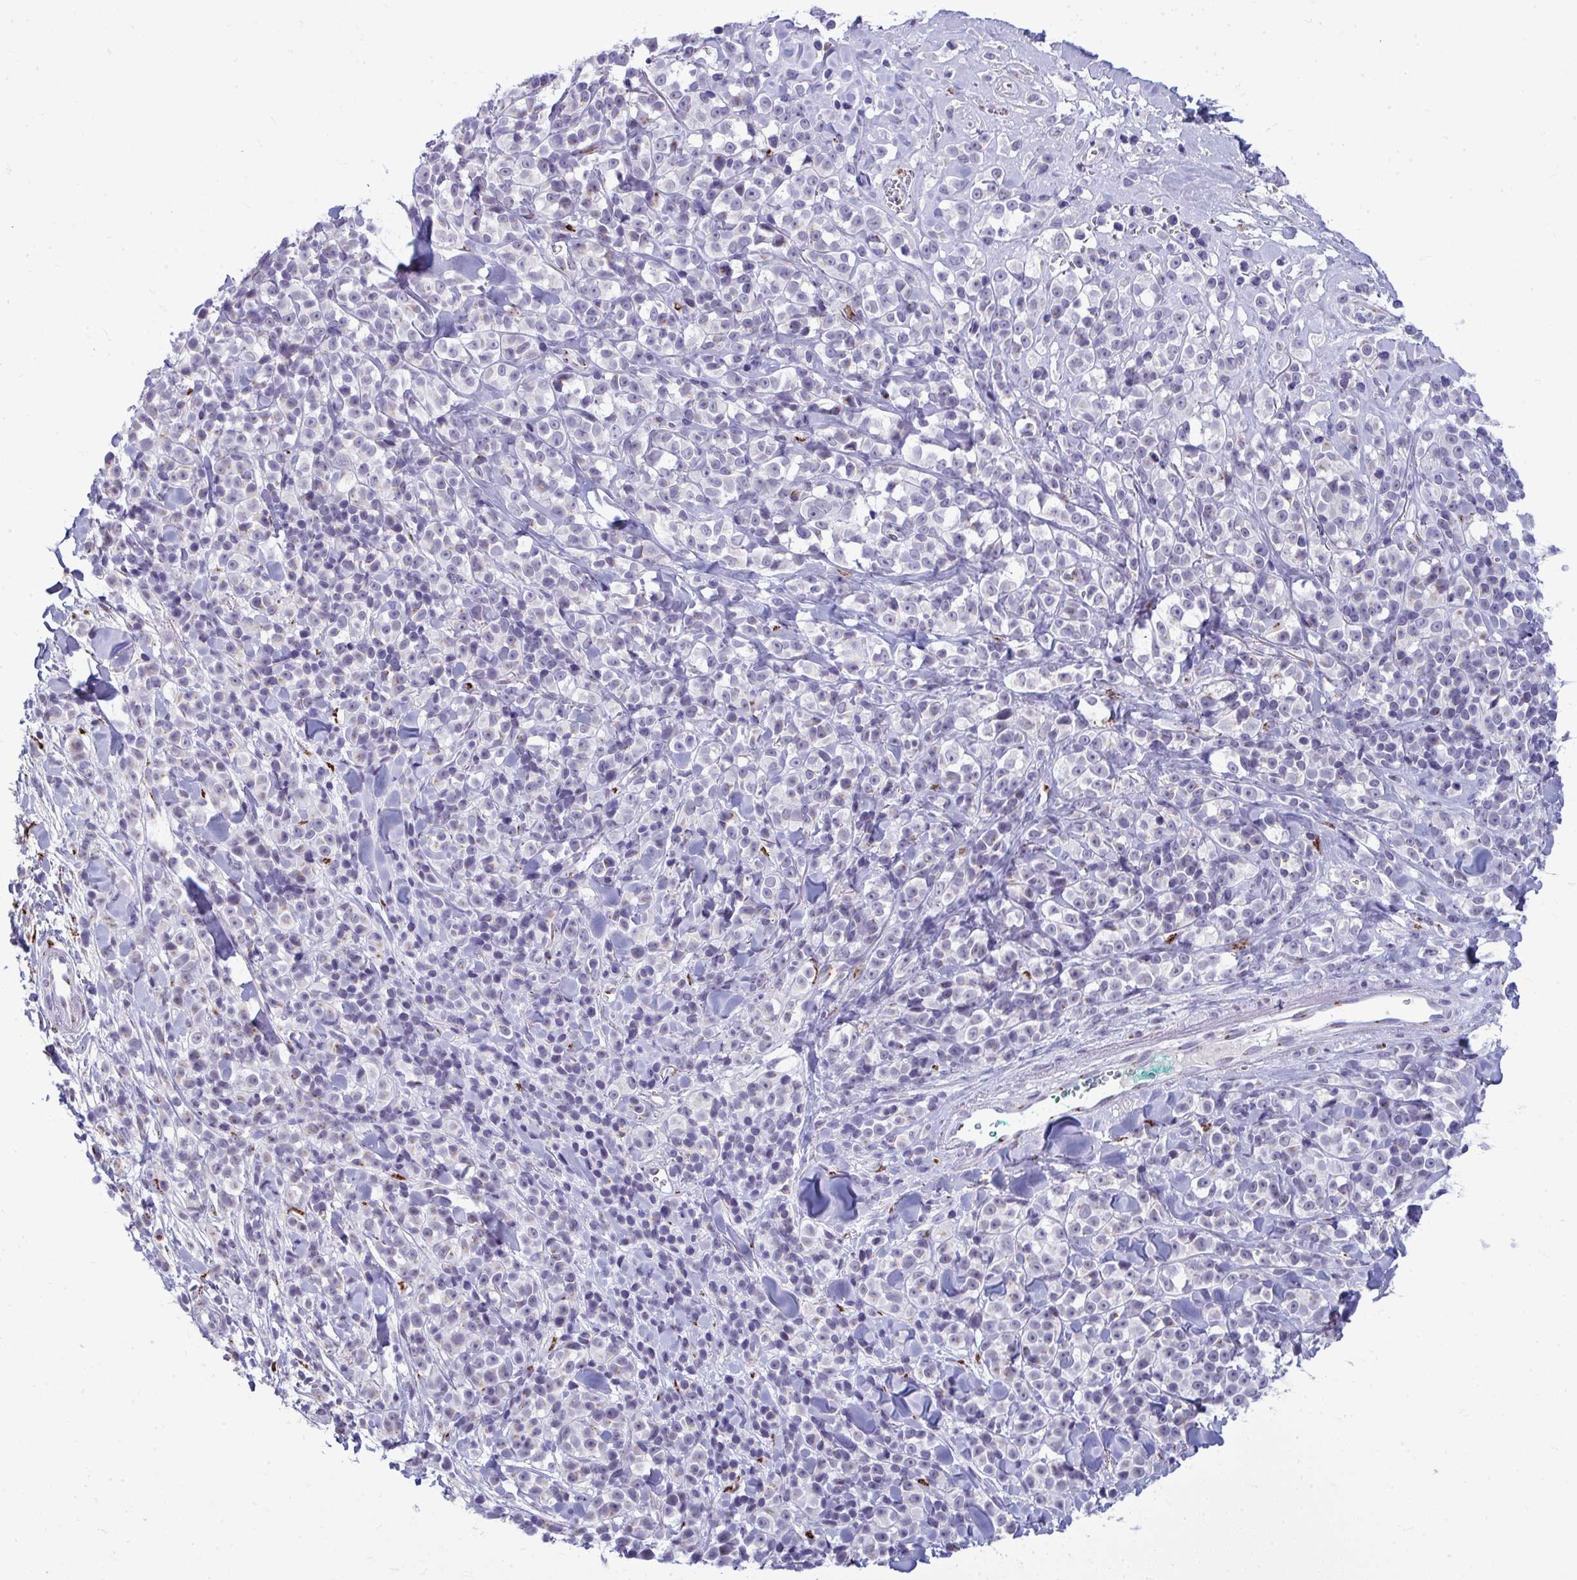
{"staining": {"intensity": "negative", "quantity": "none", "location": "none"}, "tissue": "melanoma", "cell_type": "Tumor cells", "image_type": "cancer", "snomed": [{"axis": "morphology", "description": "Malignant melanoma, NOS"}, {"axis": "topography", "description": "Skin"}], "caption": "This is an immunohistochemistry histopathology image of malignant melanoma. There is no expression in tumor cells.", "gene": "DTX4", "patient": {"sex": "male", "age": 85}}